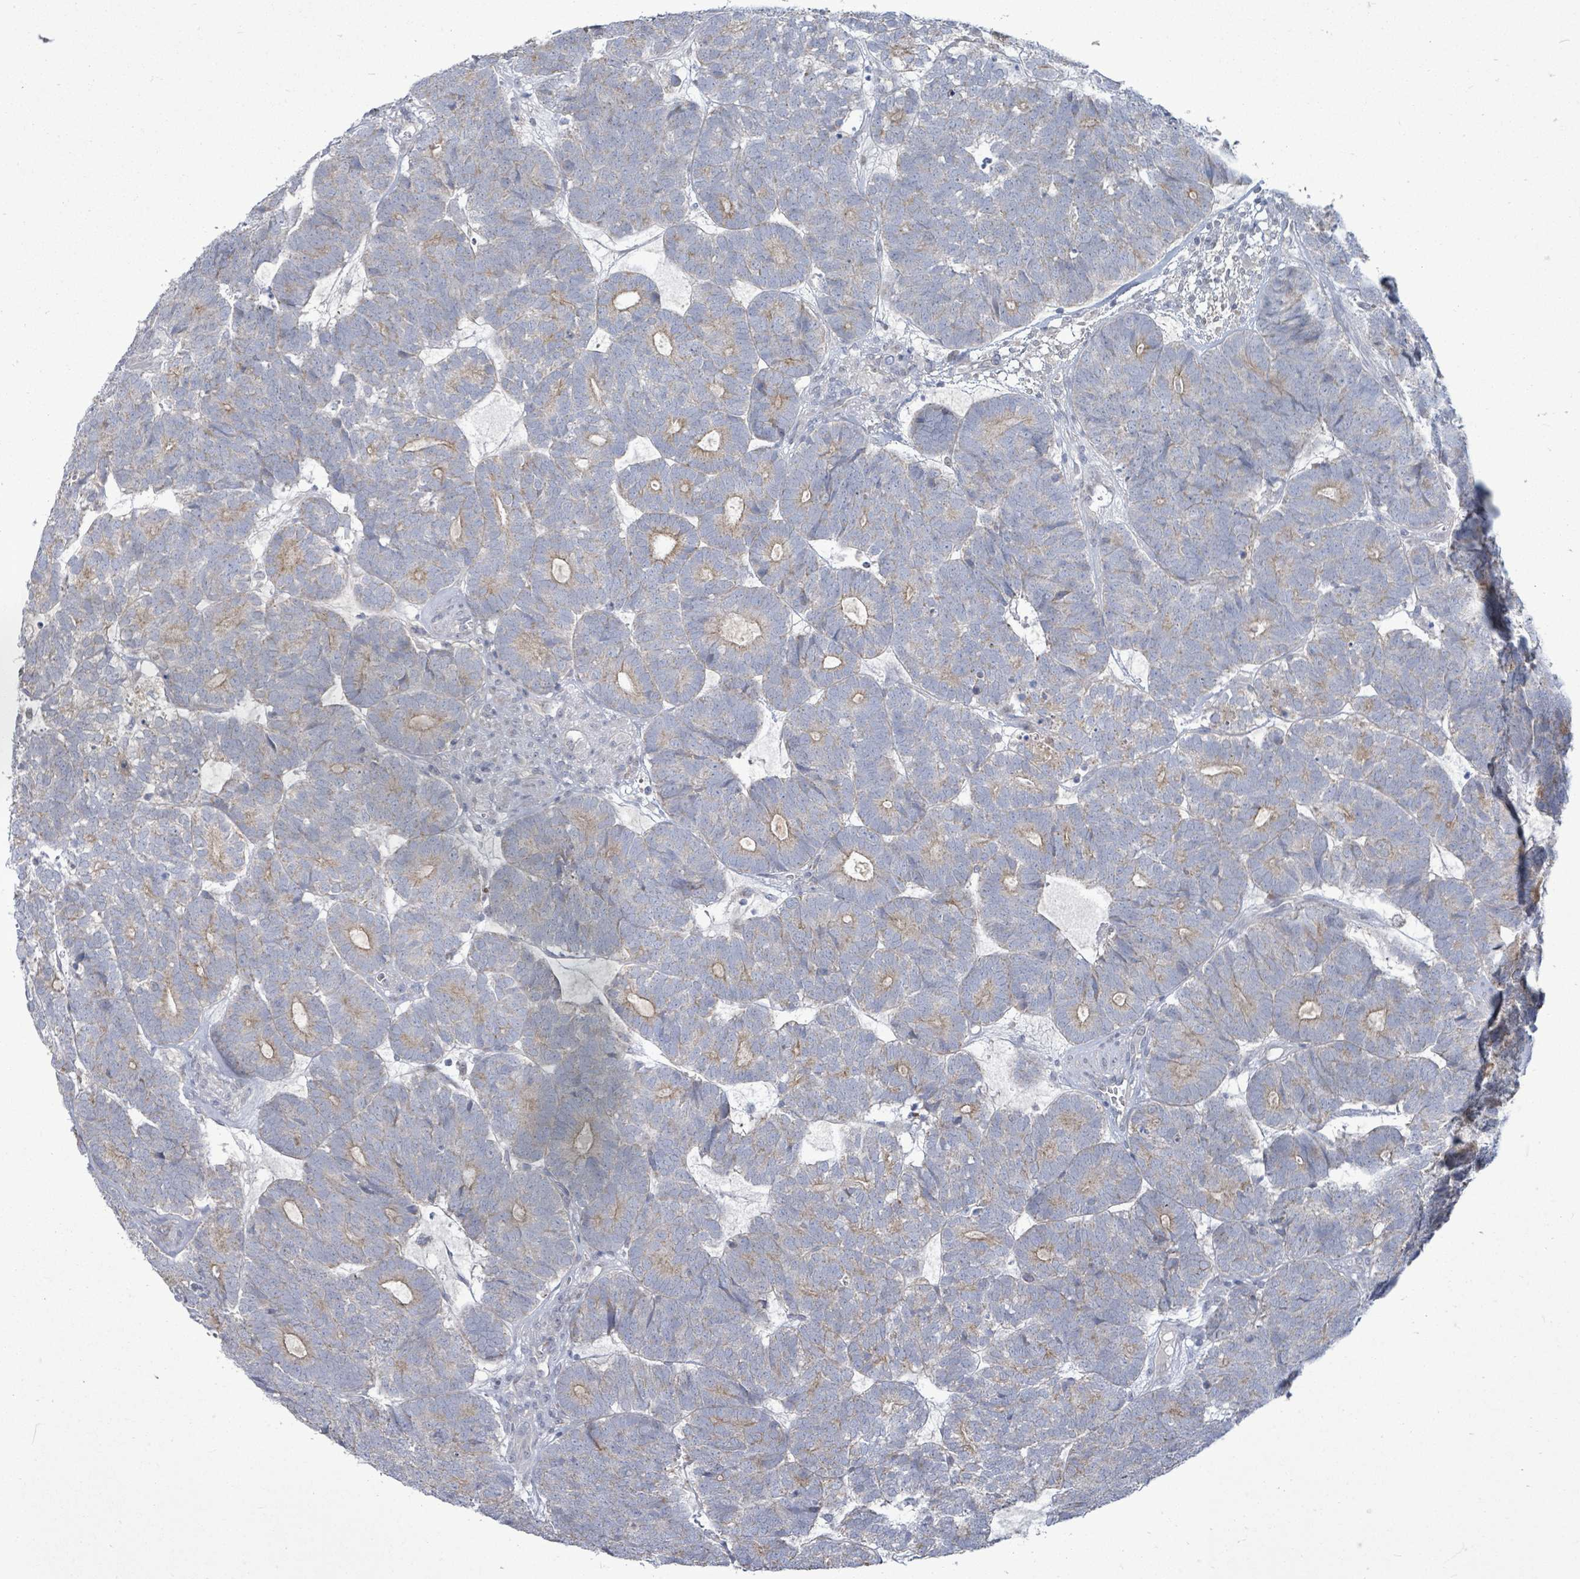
{"staining": {"intensity": "moderate", "quantity": "25%-75%", "location": "cytoplasmic/membranous"}, "tissue": "head and neck cancer", "cell_type": "Tumor cells", "image_type": "cancer", "snomed": [{"axis": "morphology", "description": "Adenocarcinoma, NOS"}, {"axis": "topography", "description": "Head-Neck"}], "caption": "Moderate cytoplasmic/membranous protein staining is present in approximately 25%-75% of tumor cells in head and neck adenocarcinoma.", "gene": "ZFPM1", "patient": {"sex": "female", "age": 81}}